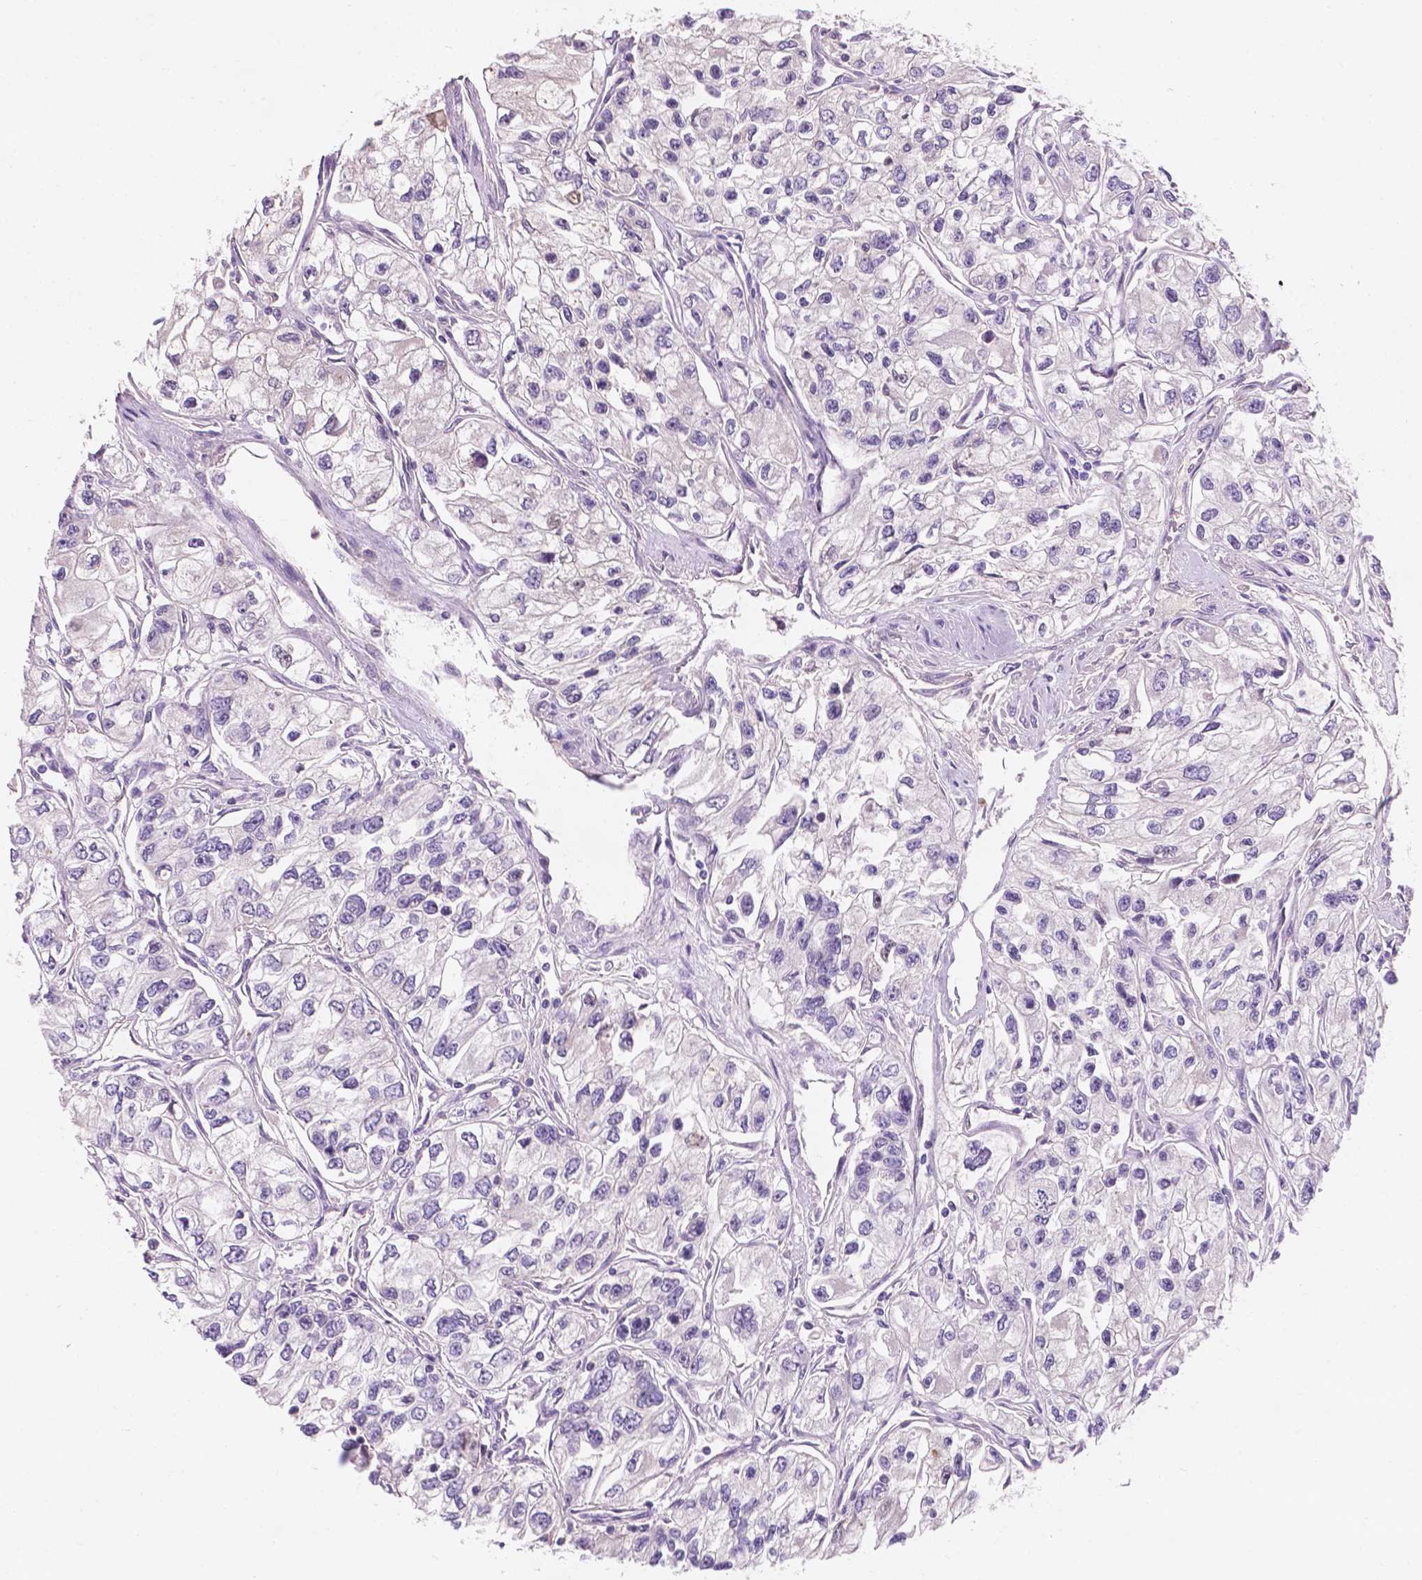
{"staining": {"intensity": "negative", "quantity": "none", "location": "none"}, "tissue": "renal cancer", "cell_type": "Tumor cells", "image_type": "cancer", "snomed": [{"axis": "morphology", "description": "Adenocarcinoma, NOS"}, {"axis": "topography", "description": "Kidney"}], "caption": "An immunohistochemistry (IHC) micrograph of renal cancer is shown. There is no staining in tumor cells of renal cancer.", "gene": "IREB2", "patient": {"sex": "female", "age": 59}}